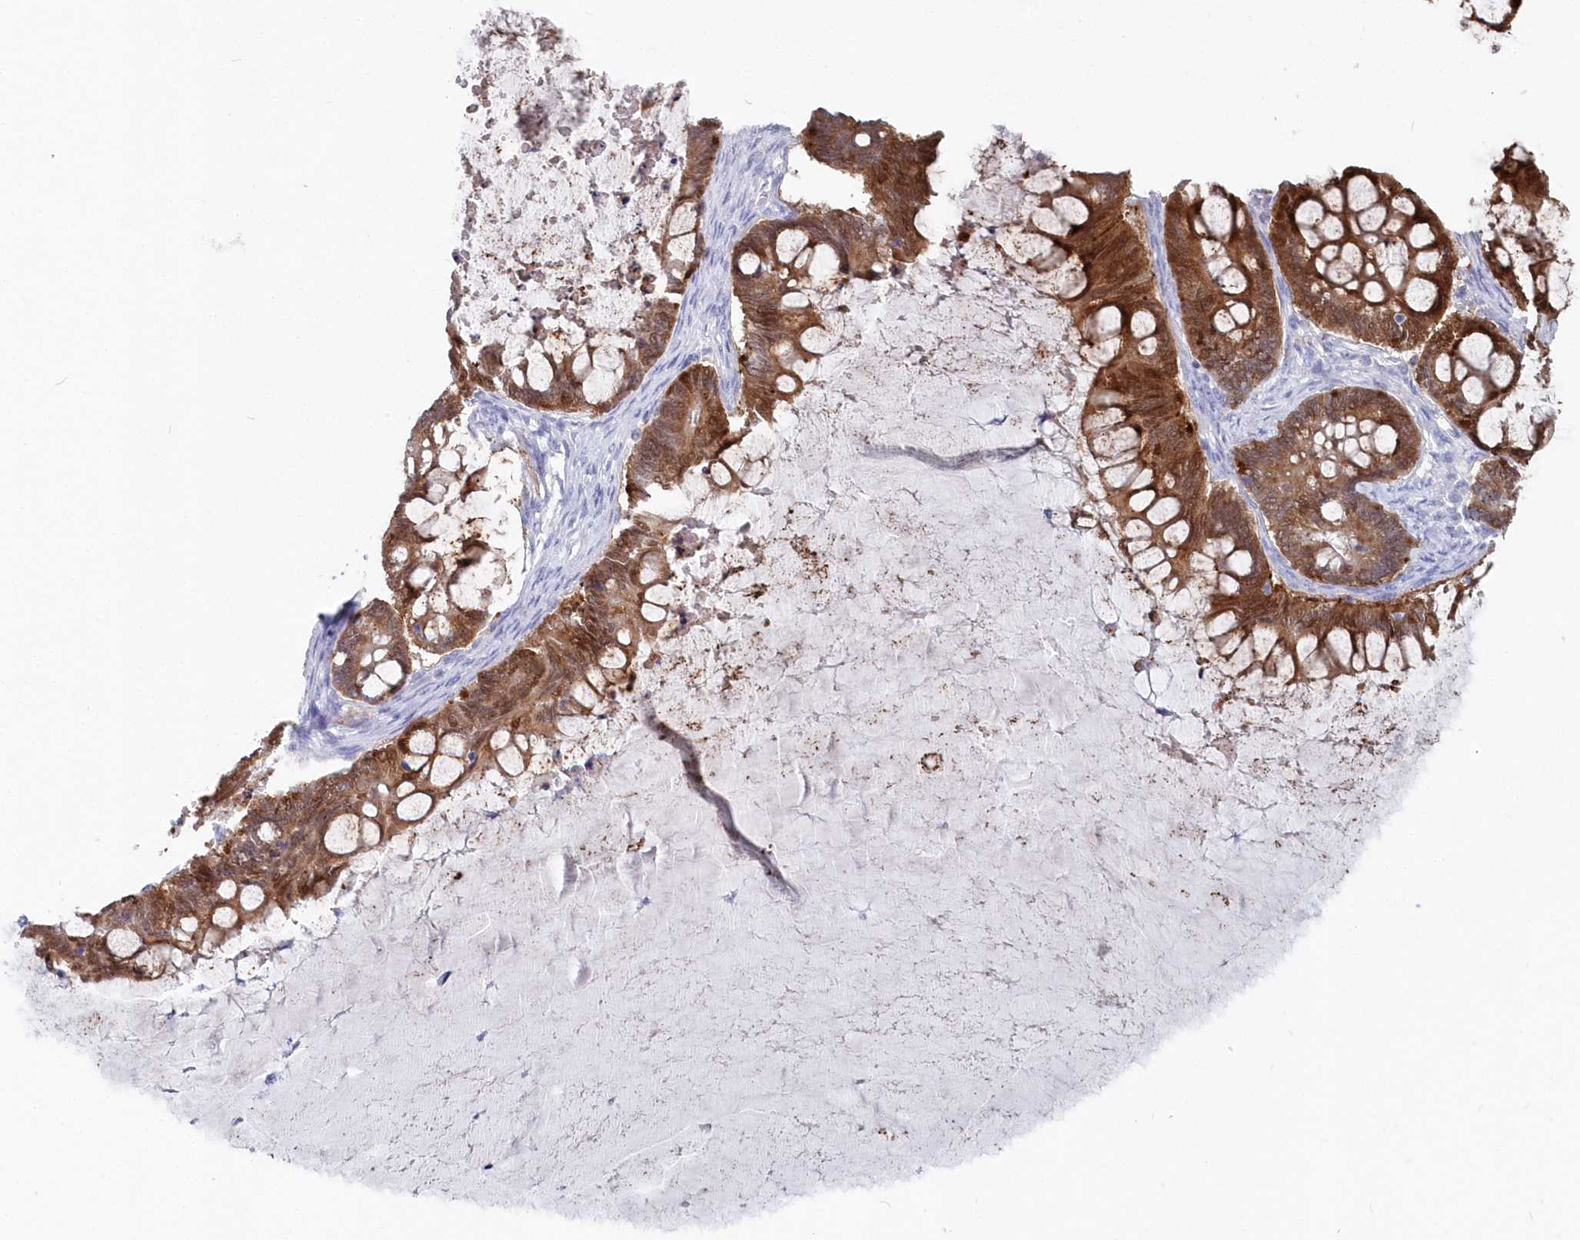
{"staining": {"intensity": "moderate", "quantity": ">75%", "location": "cytoplasmic/membranous"}, "tissue": "ovarian cancer", "cell_type": "Tumor cells", "image_type": "cancer", "snomed": [{"axis": "morphology", "description": "Cystadenocarcinoma, mucinous, NOS"}, {"axis": "topography", "description": "Ovary"}], "caption": "Immunohistochemical staining of mucinous cystadenocarcinoma (ovarian) shows medium levels of moderate cytoplasmic/membranous positivity in approximately >75% of tumor cells.", "gene": "CSNK1G2", "patient": {"sex": "female", "age": 61}}